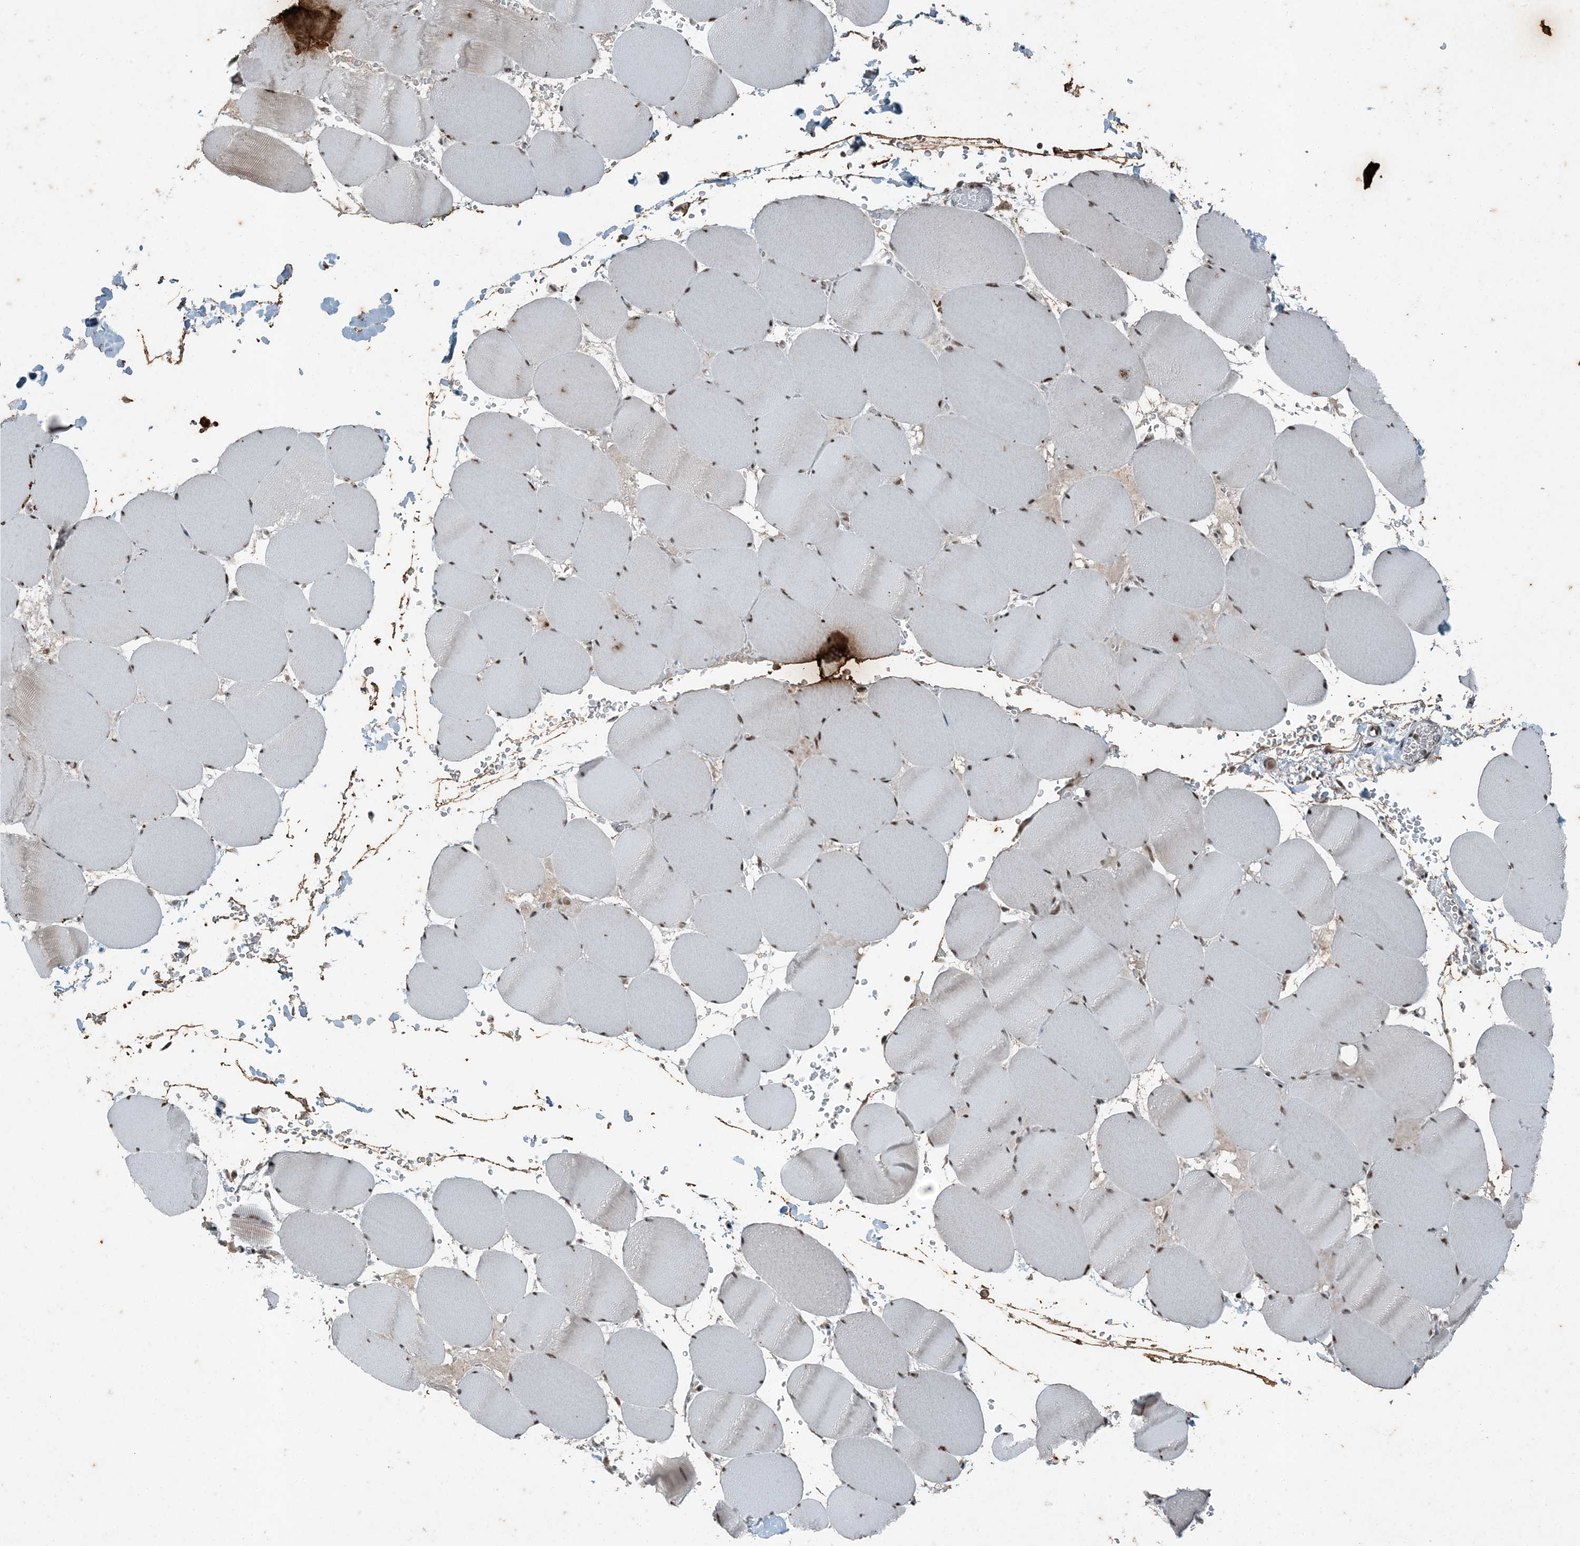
{"staining": {"intensity": "moderate", "quantity": ">75%", "location": "nuclear"}, "tissue": "skeletal muscle", "cell_type": "Myocytes", "image_type": "normal", "snomed": [{"axis": "morphology", "description": "Normal tissue, NOS"}, {"axis": "topography", "description": "Skeletal muscle"}, {"axis": "topography", "description": "Head-Neck"}], "caption": "Human skeletal muscle stained with a brown dye shows moderate nuclear positive staining in approximately >75% of myocytes.", "gene": "TADA2B", "patient": {"sex": "male", "age": 66}}